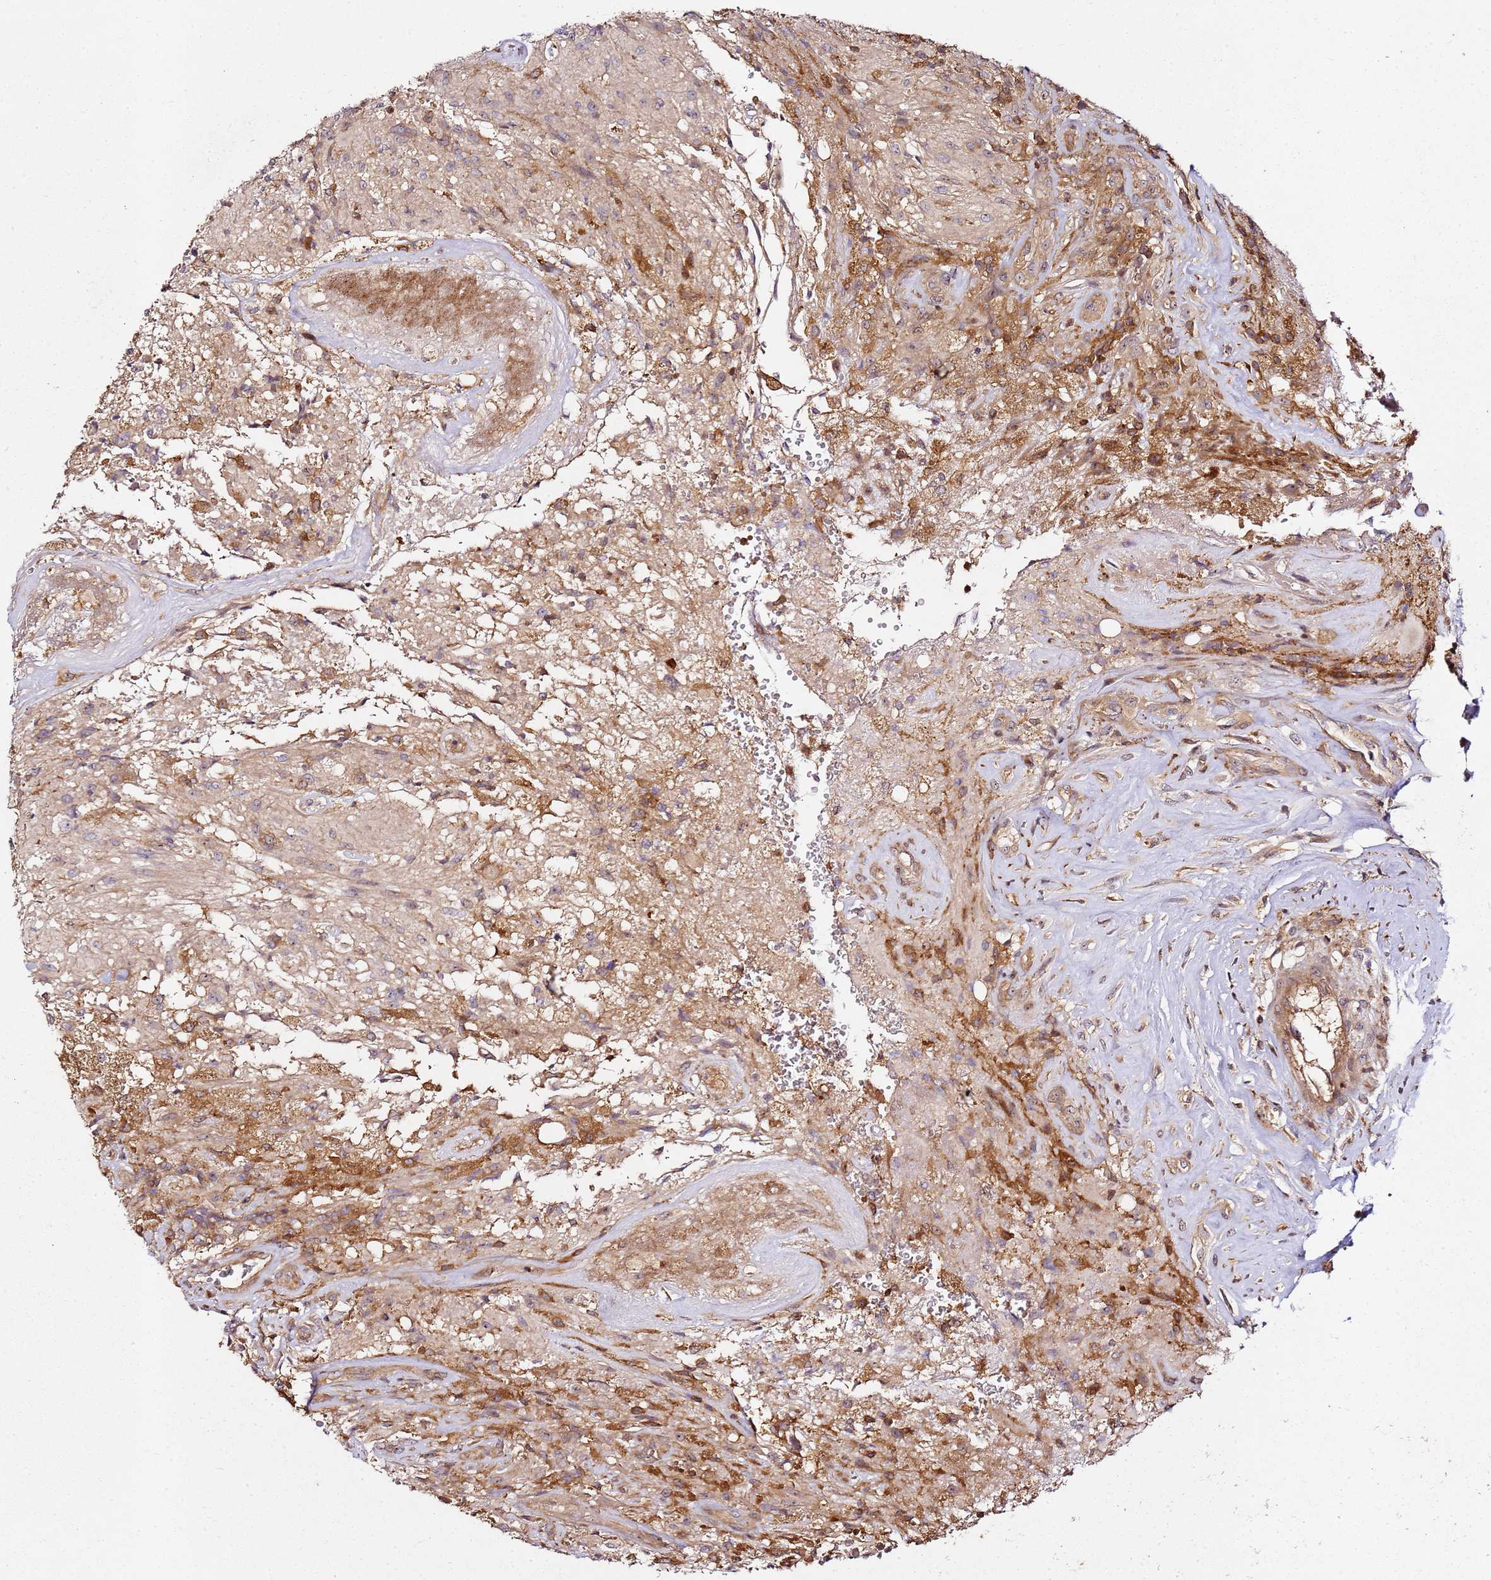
{"staining": {"intensity": "moderate", "quantity": "<25%", "location": "cytoplasmic/membranous"}, "tissue": "glioma", "cell_type": "Tumor cells", "image_type": "cancer", "snomed": [{"axis": "morphology", "description": "Glioma, malignant, High grade"}, {"axis": "topography", "description": "Brain"}], "caption": "Immunohistochemical staining of glioma demonstrates moderate cytoplasmic/membranous protein expression in about <25% of tumor cells. (DAB (3,3'-diaminobenzidine) = brown stain, brightfield microscopy at high magnification).", "gene": "PRMT7", "patient": {"sex": "male", "age": 56}}